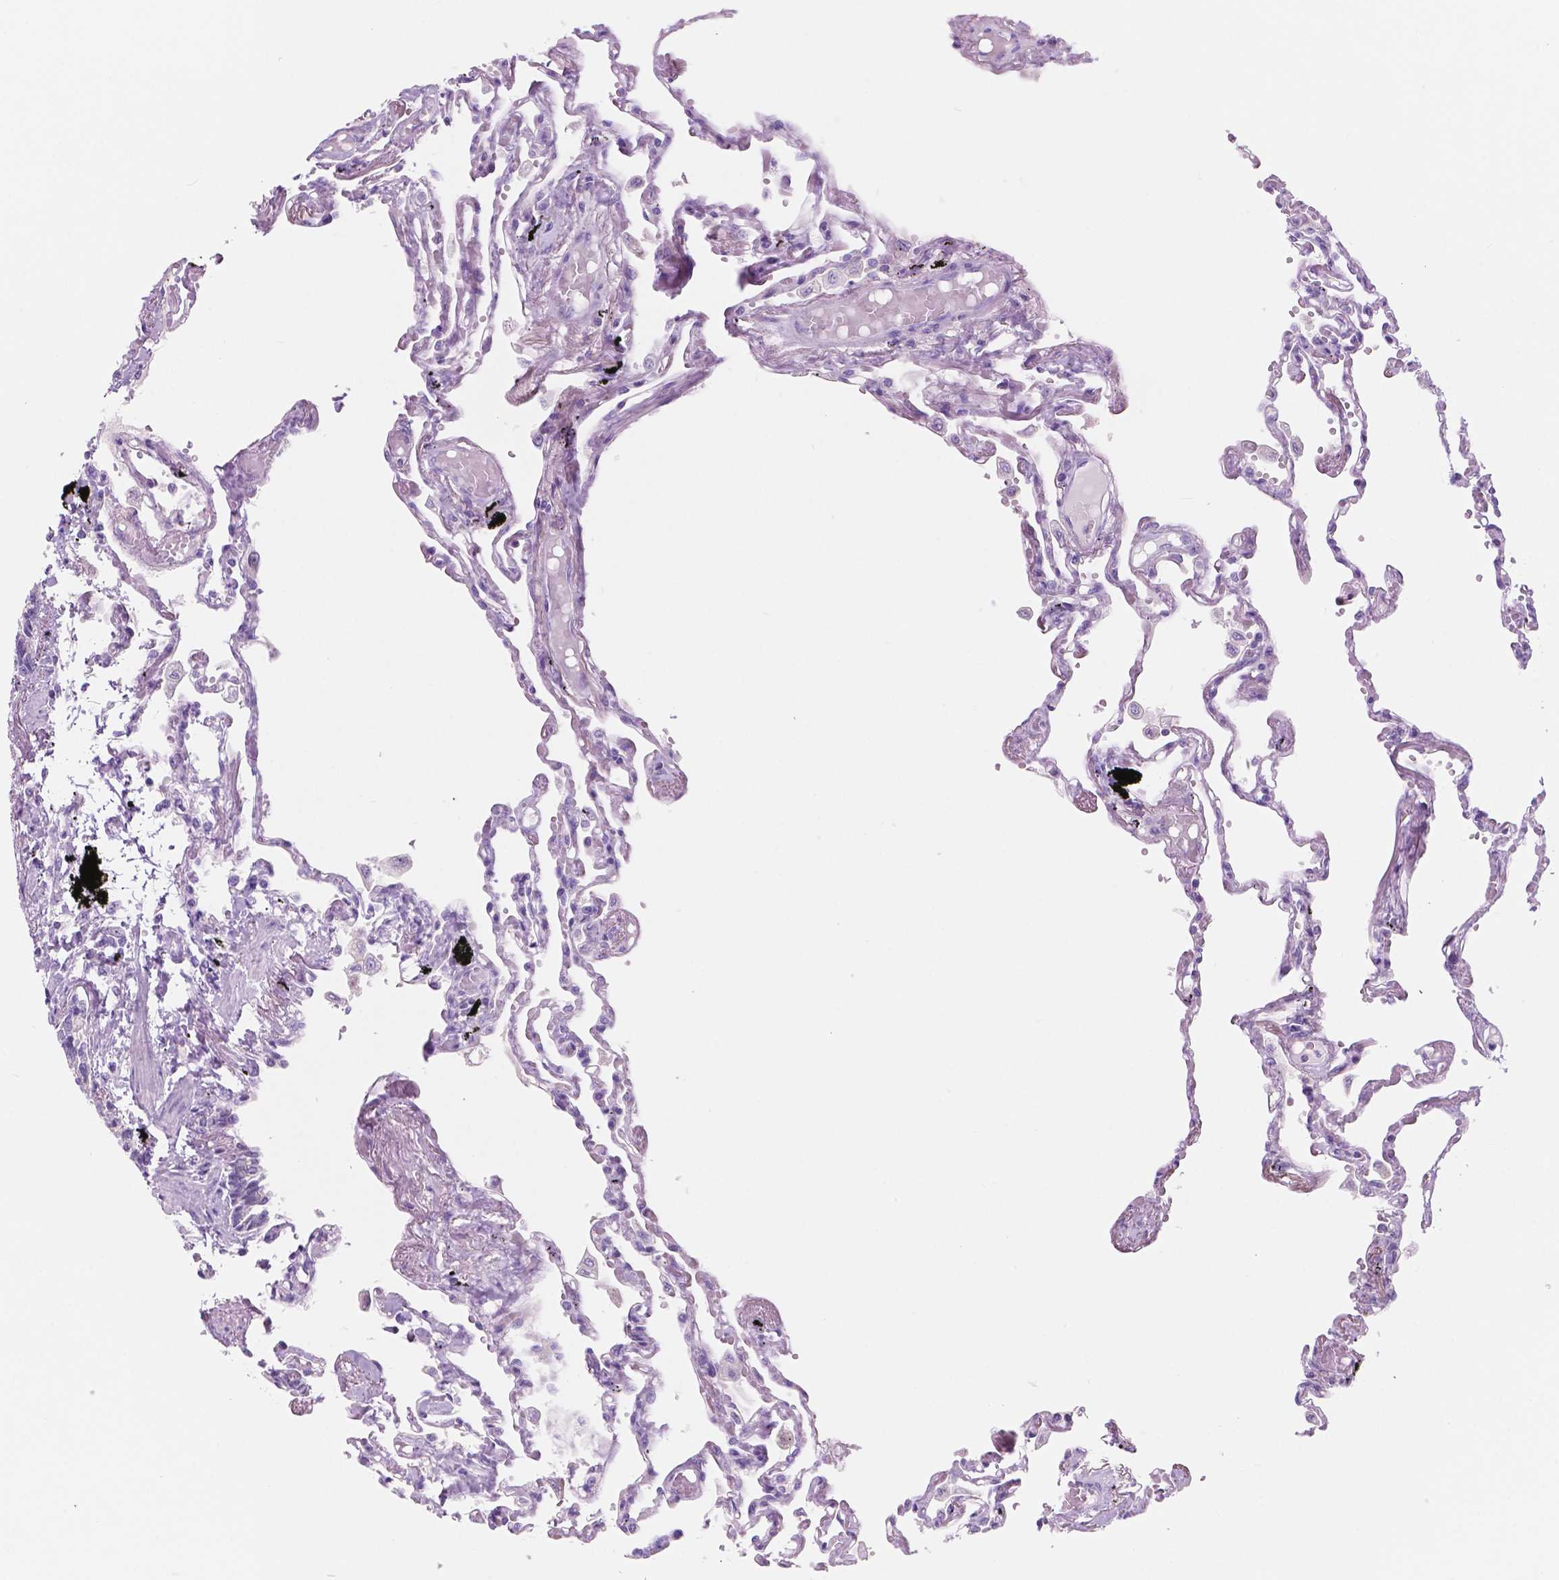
{"staining": {"intensity": "negative", "quantity": "none", "location": "none"}, "tissue": "lung", "cell_type": "Alveolar cells", "image_type": "normal", "snomed": [{"axis": "morphology", "description": "Normal tissue, NOS"}, {"axis": "morphology", "description": "Adenocarcinoma, NOS"}, {"axis": "topography", "description": "Cartilage tissue"}, {"axis": "topography", "description": "Lung"}], "caption": "Alveolar cells show no significant positivity in unremarkable lung. (DAB IHC with hematoxylin counter stain).", "gene": "CUZD1", "patient": {"sex": "female", "age": 67}}